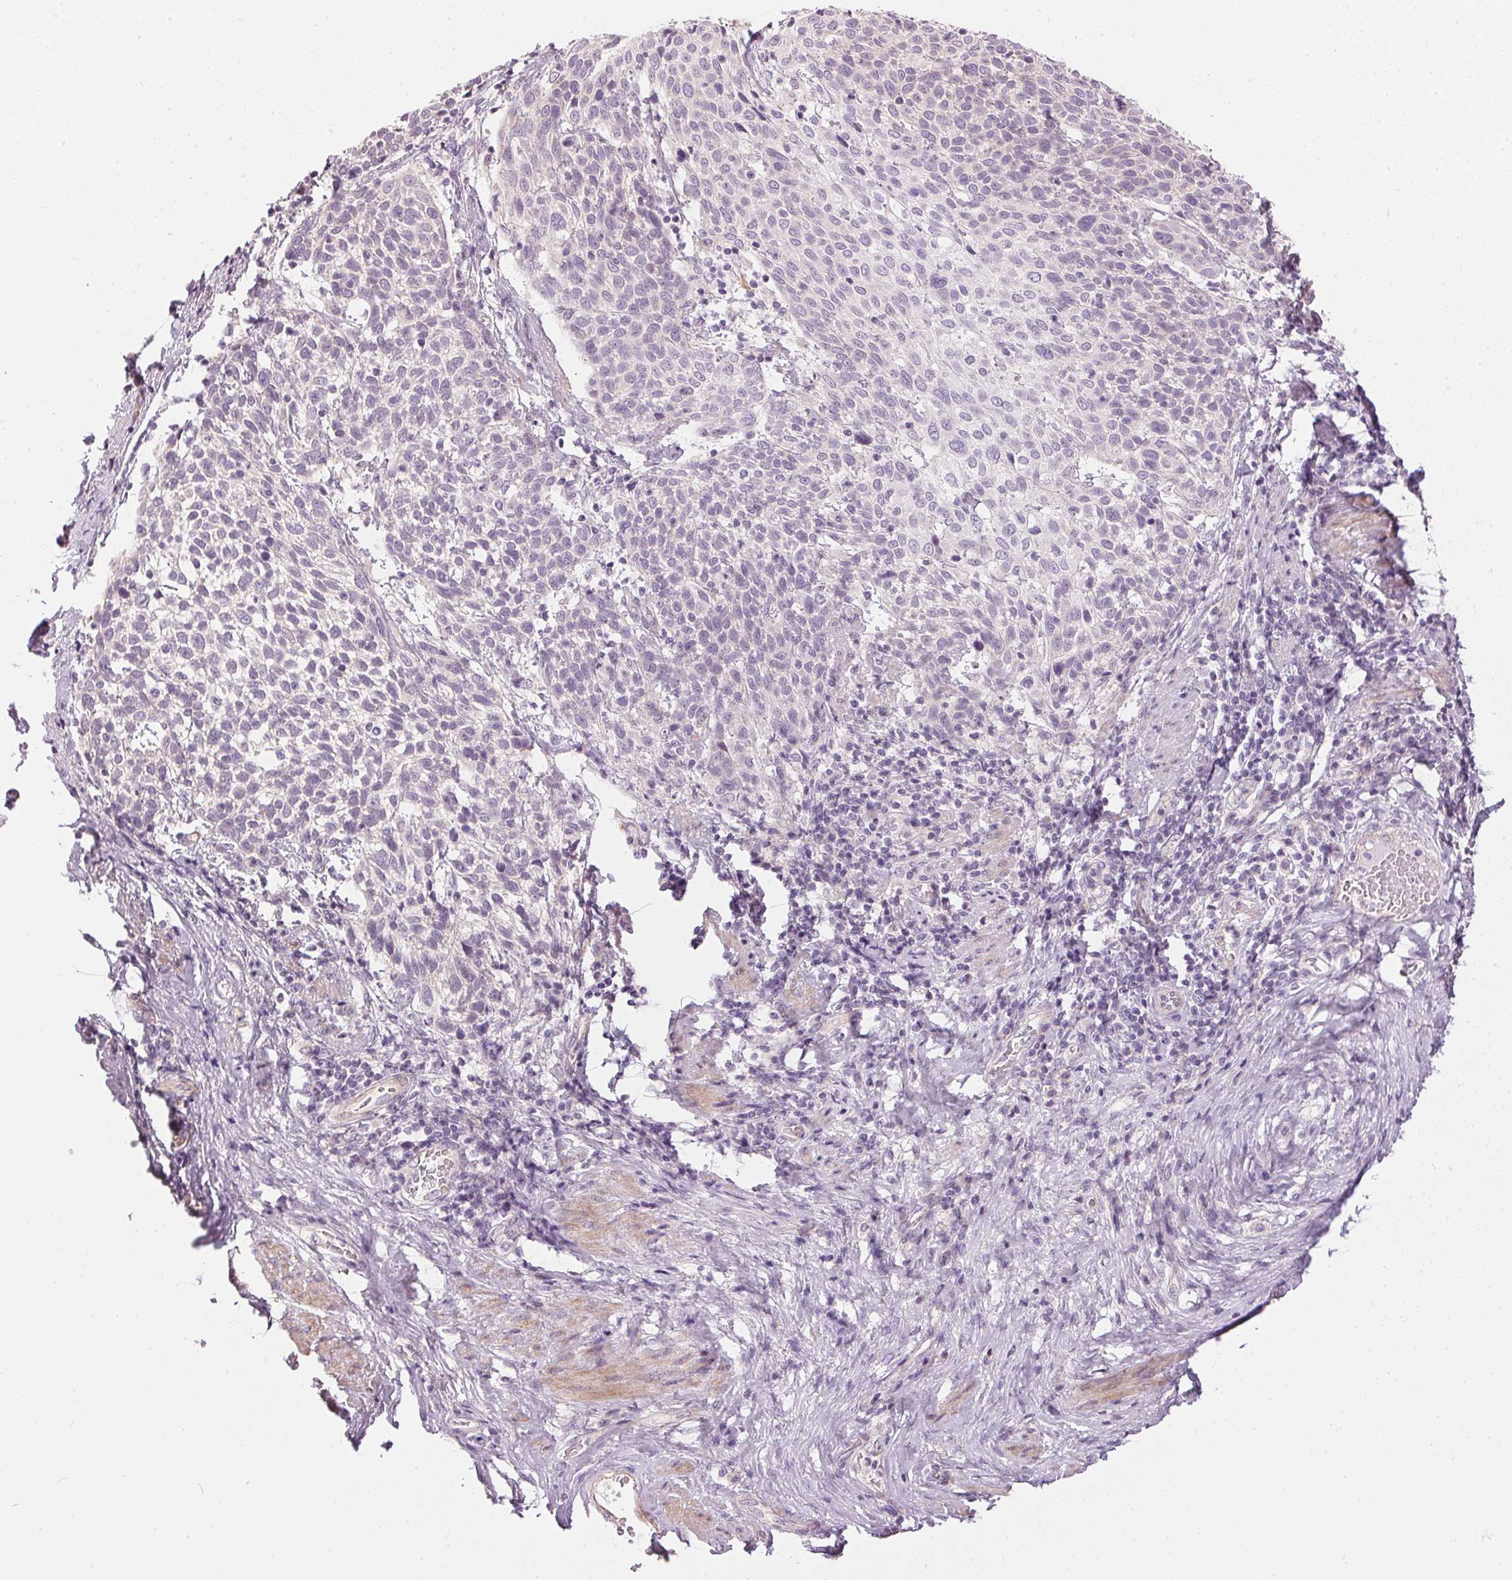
{"staining": {"intensity": "negative", "quantity": "none", "location": "none"}, "tissue": "cervical cancer", "cell_type": "Tumor cells", "image_type": "cancer", "snomed": [{"axis": "morphology", "description": "Squamous cell carcinoma, NOS"}, {"axis": "topography", "description": "Cervix"}], "caption": "Immunohistochemical staining of cervical squamous cell carcinoma displays no significant staining in tumor cells. (Stains: DAB immunohistochemistry (IHC) with hematoxylin counter stain, Microscopy: brightfield microscopy at high magnification).", "gene": "UNC13B", "patient": {"sex": "female", "age": 61}}